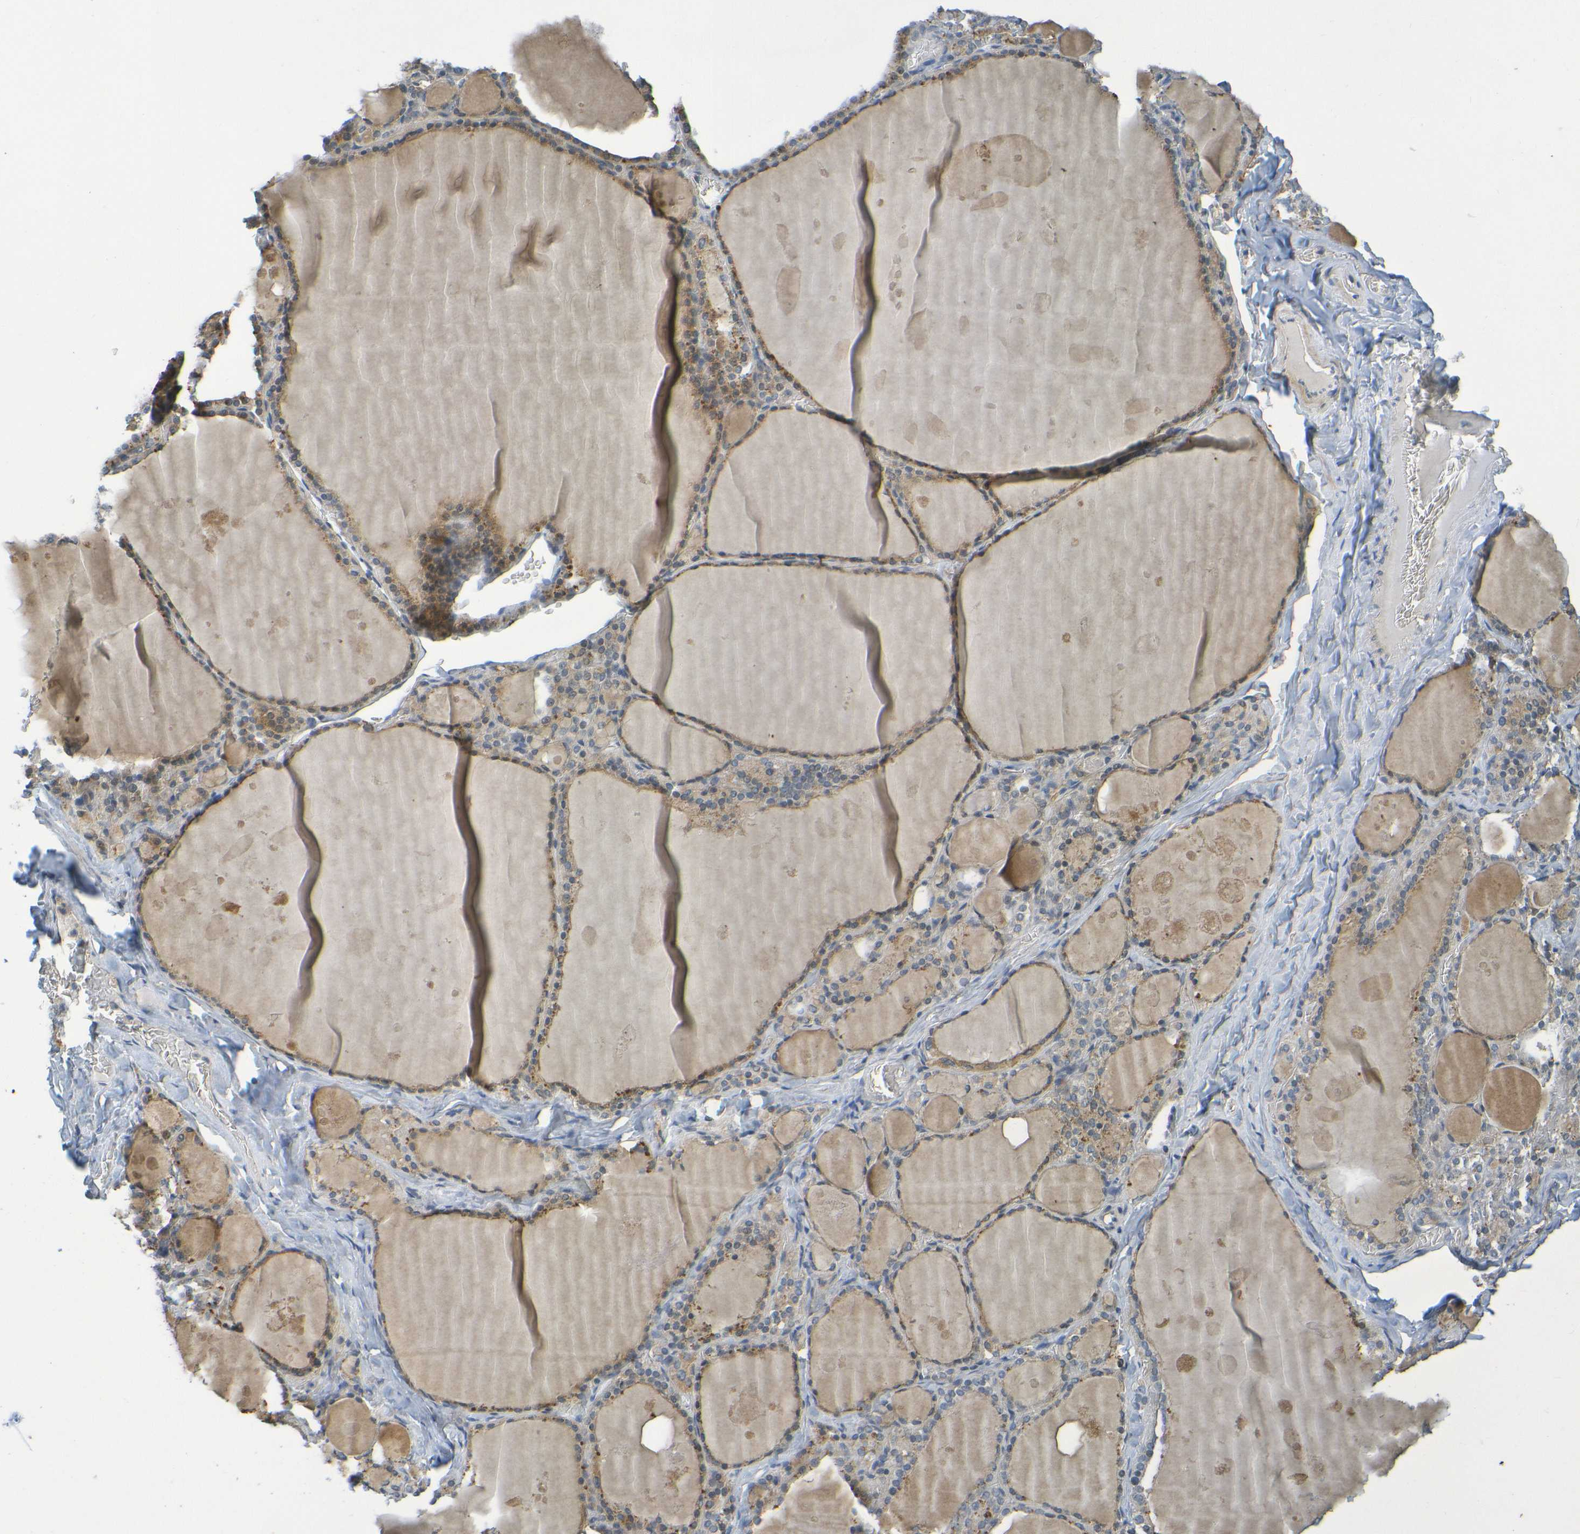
{"staining": {"intensity": "moderate", "quantity": ">75%", "location": "cytoplasmic/membranous"}, "tissue": "thyroid gland", "cell_type": "Glandular cells", "image_type": "normal", "snomed": [{"axis": "morphology", "description": "Normal tissue, NOS"}, {"axis": "topography", "description": "Thyroid gland"}], "caption": "High-magnification brightfield microscopy of normal thyroid gland stained with DAB (3,3'-diaminobenzidine) (brown) and counterstained with hematoxylin (blue). glandular cells exhibit moderate cytoplasmic/membranous staining is present in about>75% of cells. Nuclei are stained in blue.", "gene": "CYP4F2", "patient": {"sex": "male", "age": 56}}